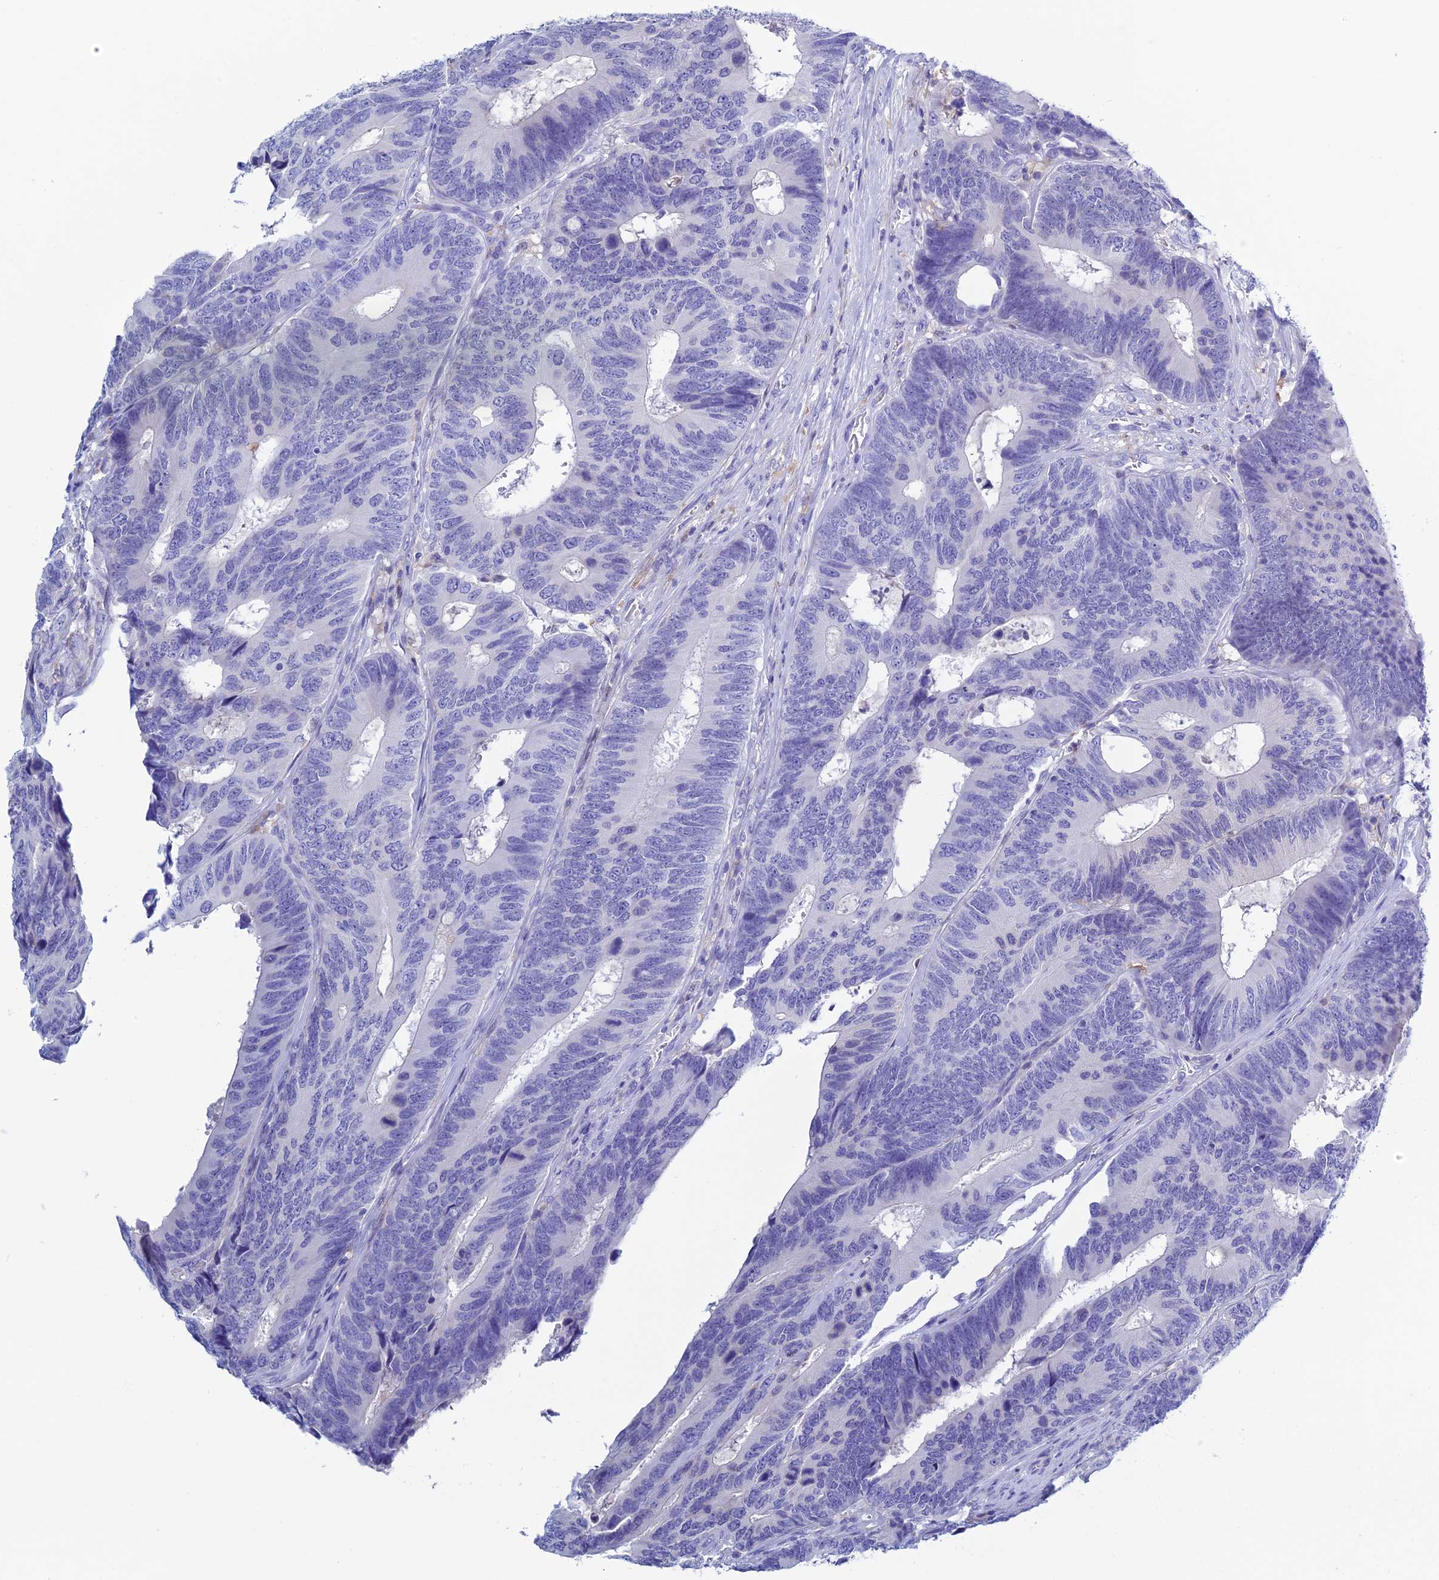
{"staining": {"intensity": "negative", "quantity": "none", "location": "none"}, "tissue": "colorectal cancer", "cell_type": "Tumor cells", "image_type": "cancer", "snomed": [{"axis": "morphology", "description": "Adenocarcinoma, NOS"}, {"axis": "topography", "description": "Colon"}], "caption": "A photomicrograph of adenocarcinoma (colorectal) stained for a protein exhibits no brown staining in tumor cells.", "gene": "KCNK17", "patient": {"sex": "male", "age": 87}}